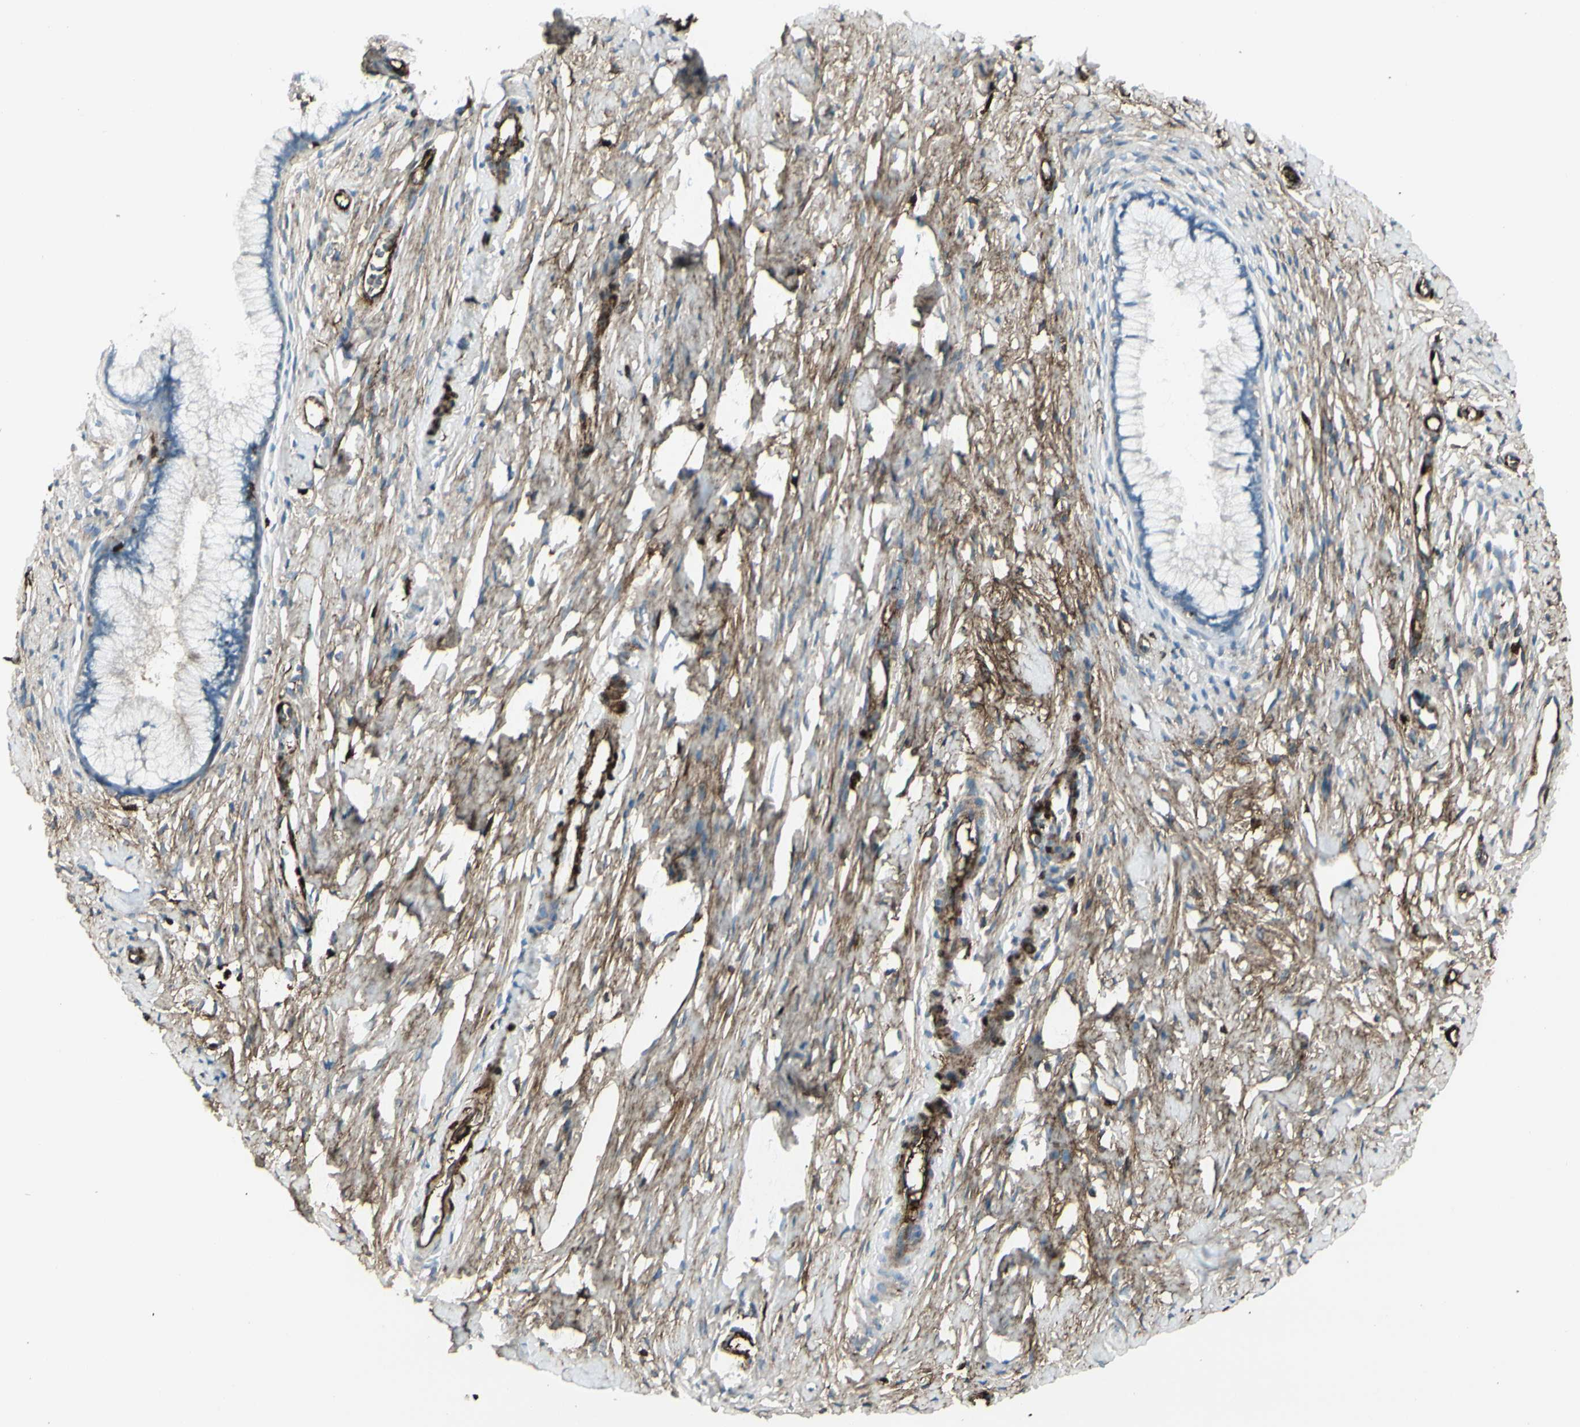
{"staining": {"intensity": "weak", "quantity": "25%-75%", "location": "cytoplasmic/membranous"}, "tissue": "cervix", "cell_type": "Glandular cells", "image_type": "normal", "snomed": [{"axis": "morphology", "description": "Normal tissue, NOS"}, {"axis": "topography", "description": "Cervix"}], "caption": "DAB (3,3'-diaminobenzidine) immunohistochemical staining of benign cervix exhibits weak cytoplasmic/membranous protein positivity in approximately 25%-75% of glandular cells. Immunohistochemistry stains the protein of interest in brown and the nuclei are stained blue.", "gene": "IGHG1", "patient": {"sex": "female", "age": 65}}